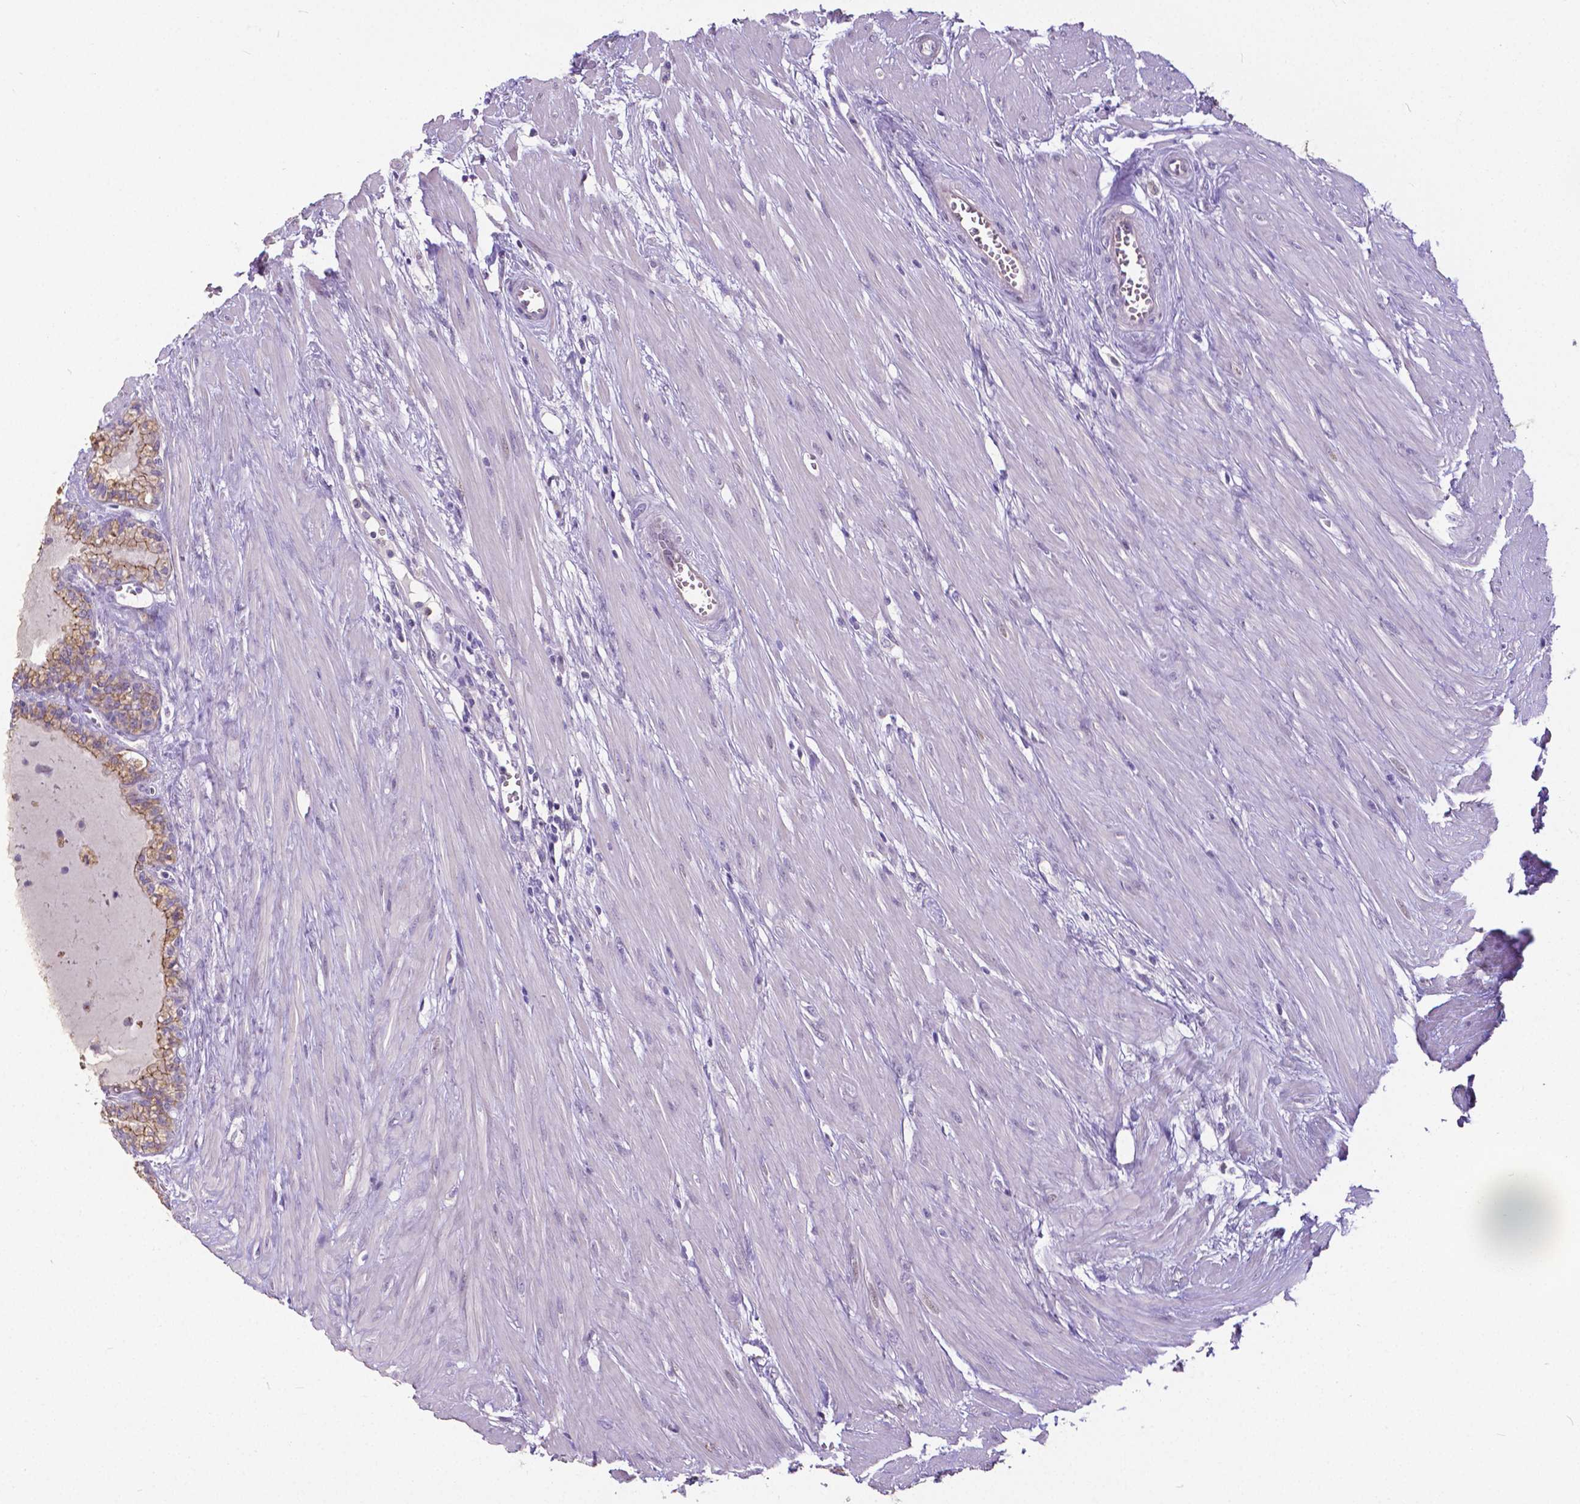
{"staining": {"intensity": "weak", "quantity": "25%-75%", "location": "cytoplasmic/membranous"}, "tissue": "seminal vesicle", "cell_type": "Glandular cells", "image_type": "normal", "snomed": [{"axis": "morphology", "description": "Normal tissue, NOS"}, {"axis": "morphology", "description": "Urothelial carcinoma, NOS"}, {"axis": "topography", "description": "Urinary bladder"}, {"axis": "topography", "description": "Seminal veicle"}], "caption": "Seminal vesicle stained with a brown dye reveals weak cytoplasmic/membranous positive staining in about 25%-75% of glandular cells.", "gene": "OCLN", "patient": {"sex": "male", "age": 76}}